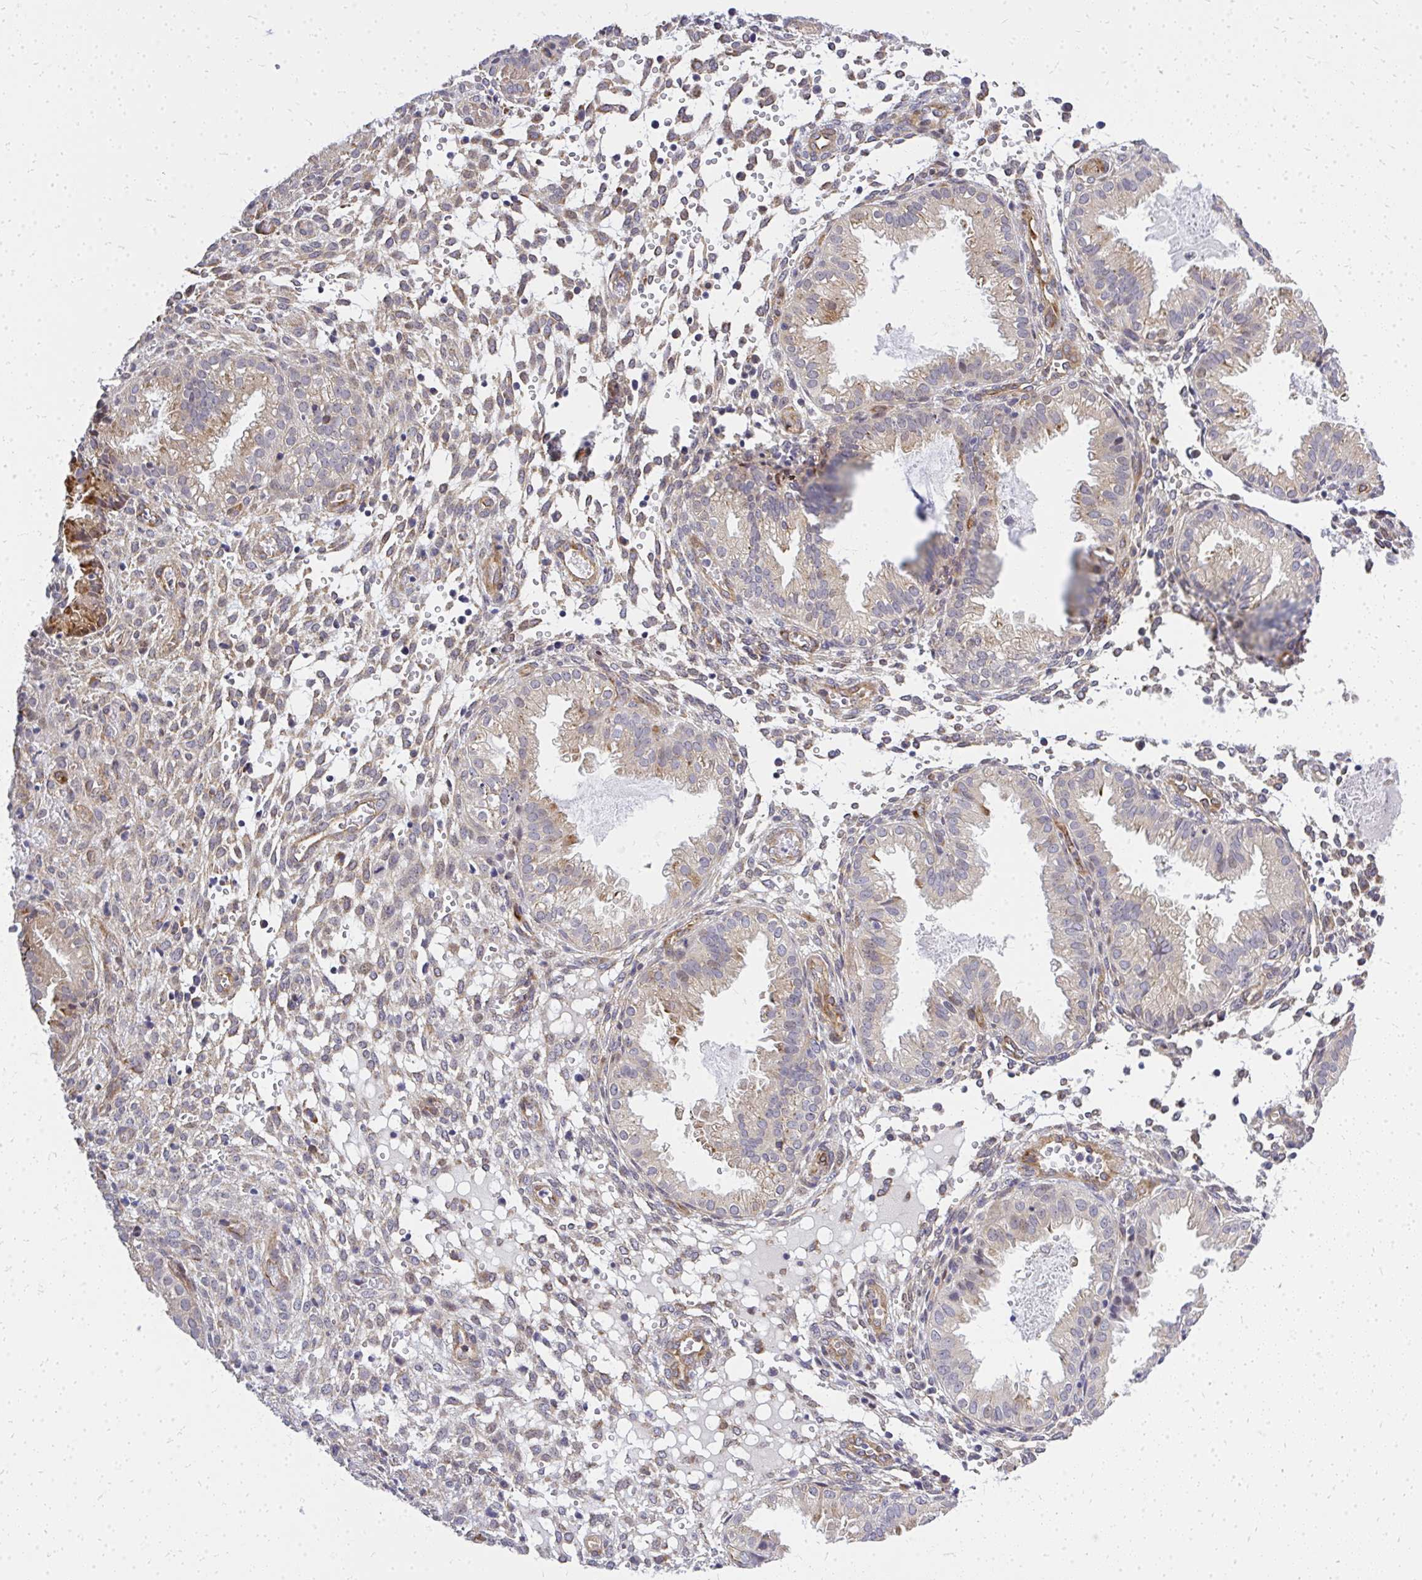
{"staining": {"intensity": "negative", "quantity": "none", "location": "none"}, "tissue": "endometrium", "cell_type": "Cells in endometrial stroma", "image_type": "normal", "snomed": [{"axis": "morphology", "description": "Normal tissue, NOS"}, {"axis": "topography", "description": "Endometrium"}], "caption": "Immunohistochemistry (IHC) of benign human endometrium demonstrates no positivity in cells in endometrial stroma. (DAB (3,3'-diaminobenzidine) immunohistochemistry (IHC), high magnification).", "gene": "ENSG00000258472", "patient": {"sex": "female", "age": 33}}